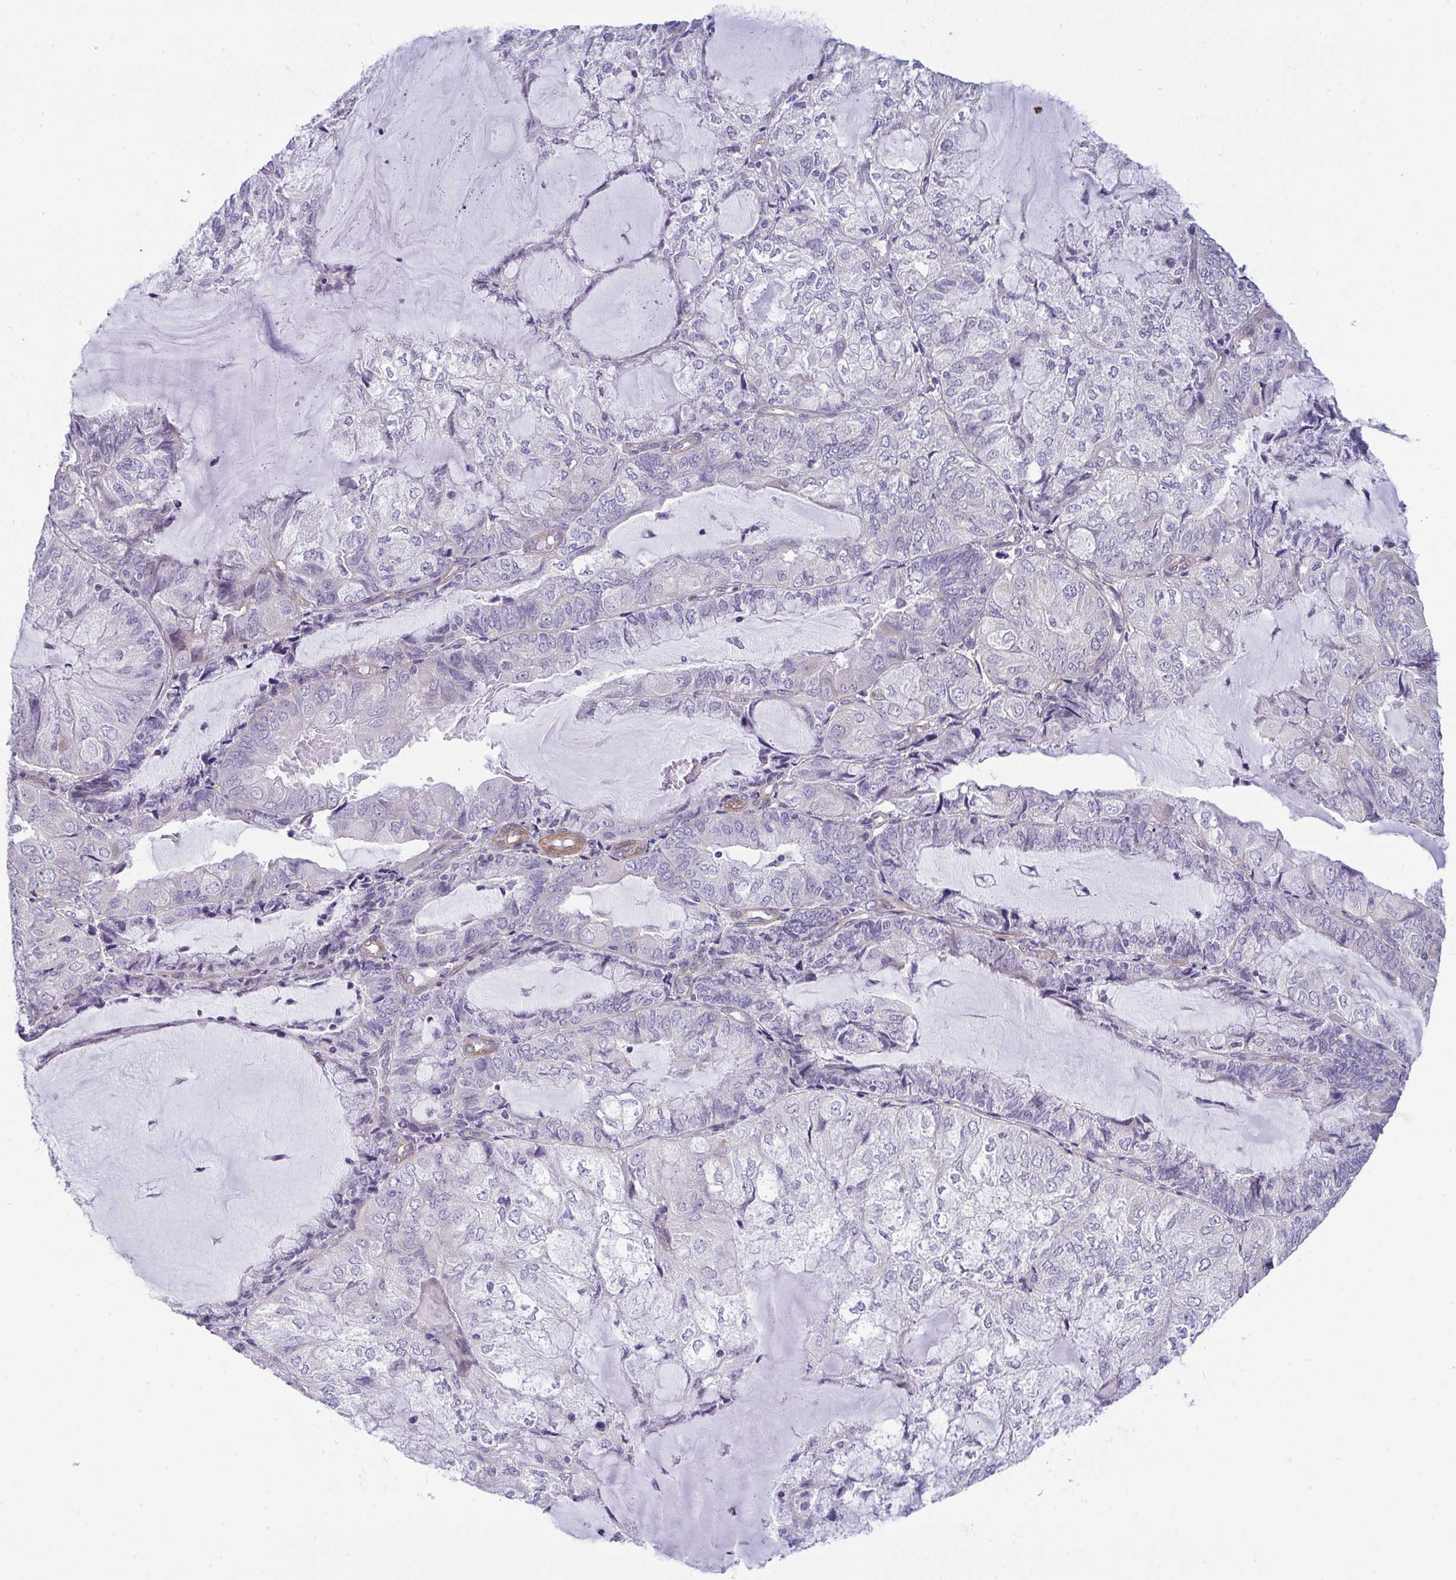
{"staining": {"intensity": "negative", "quantity": "none", "location": "none"}, "tissue": "endometrial cancer", "cell_type": "Tumor cells", "image_type": "cancer", "snomed": [{"axis": "morphology", "description": "Adenocarcinoma, NOS"}, {"axis": "topography", "description": "Endometrium"}], "caption": "A photomicrograph of human endometrial cancer (adenocarcinoma) is negative for staining in tumor cells.", "gene": "MYL12A", "patient": {"sex": "female", "age": 81}}